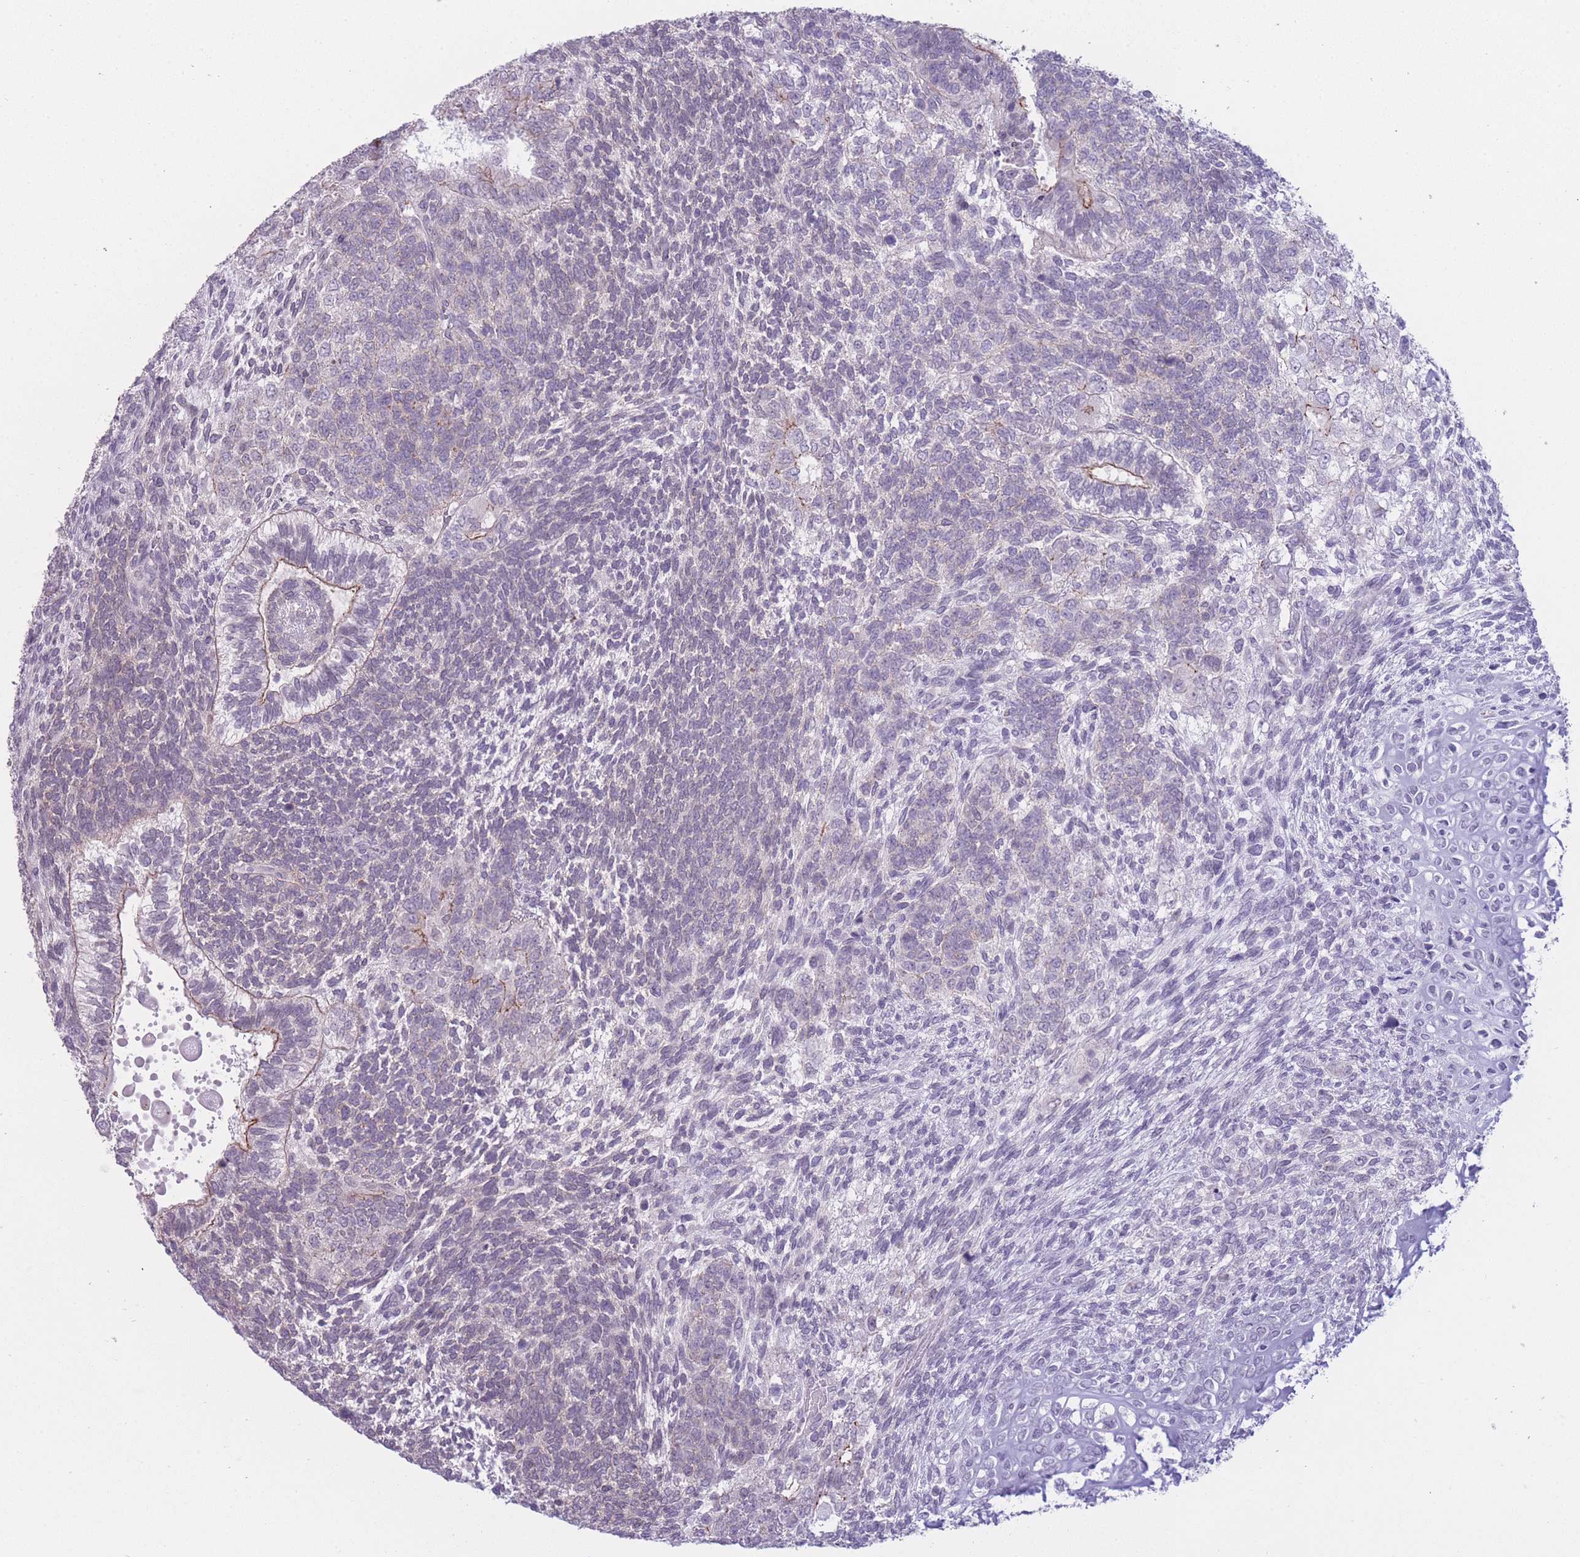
{"staining": {"intensity": "moderate", "quantity": "<25%", "location": "cytoplasmic/membranous"}, "tissue": "testis cancer", "cell_type": "Tumor cells", "image_type": "cancer", "snomed": [{"axis": "morphology", "description": "Carcinoma, Embryonal, NOS"}, {"axis": "topography", "description": "Testis"}], "caption": "An immunohistochemistry (IHC) histopathology image of neoplastic tissue is shown. Protein staining in brown highlights moderate cytoplasmic/membranous positivity in testis embryonal carcinoma within tumor cells.", "gene": "DCANP1", "patient": {"sex": "male", "age": 23}}